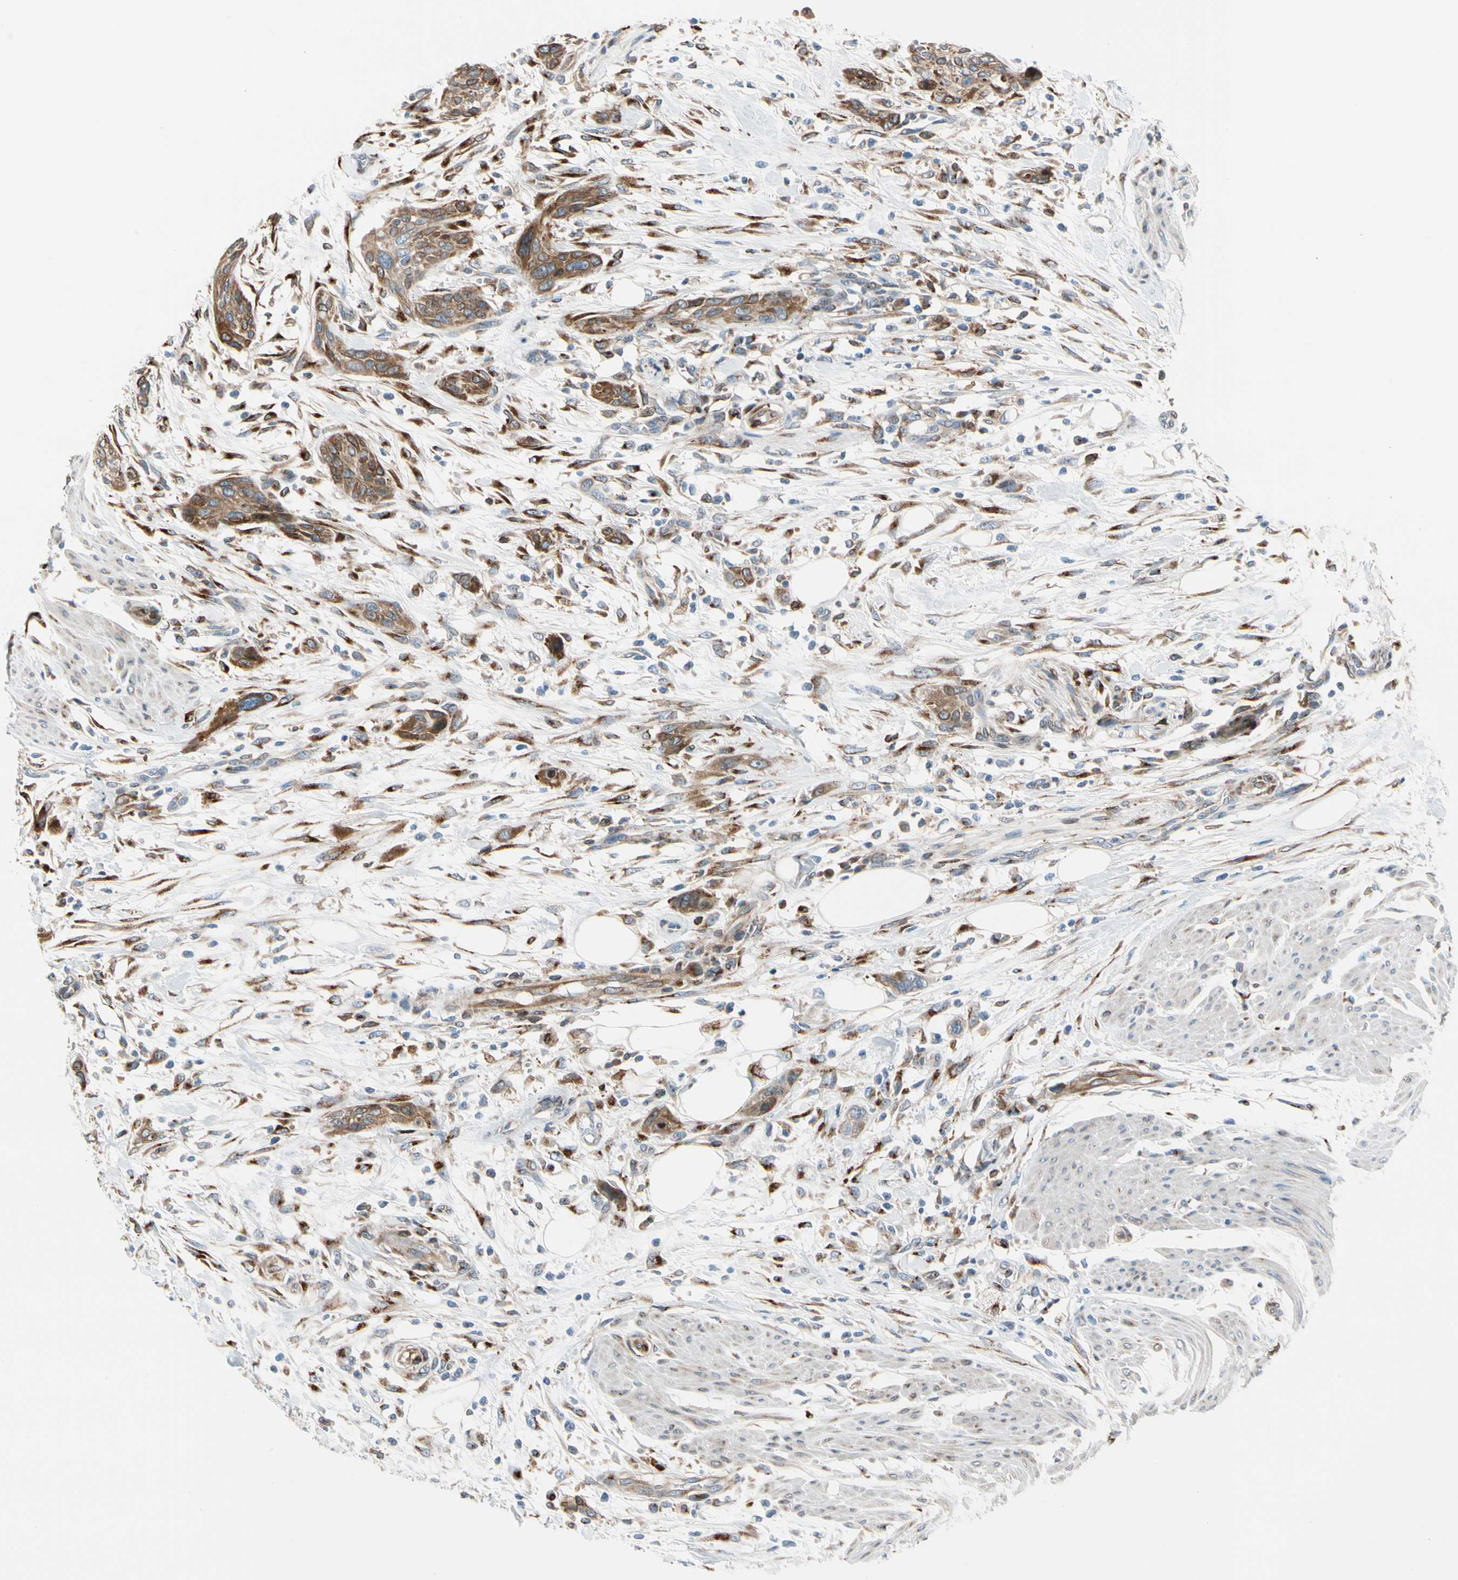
{"staining": {"intensity": "moderate", "quantity": ">75%", "location": "cytoplasmic/membranous"}, "tissue": "urothelial cancer", "cell_type": "Tumor cells", "image_type": "cancer", "snomed": [{"axis": "morphology", "description": "Urothelial carcinoma, High grade"}, {"axis": "topography", "description": "Urinary bladder"}], "caption": "A photomicrograph of human high-grade urothelial carcinoma stained for a protein reveals moderate cytoplasmic/membranous brown staining in tumor cells.", "gene": "NUCB1", "patient": {"sex": "male", "age": 35}}